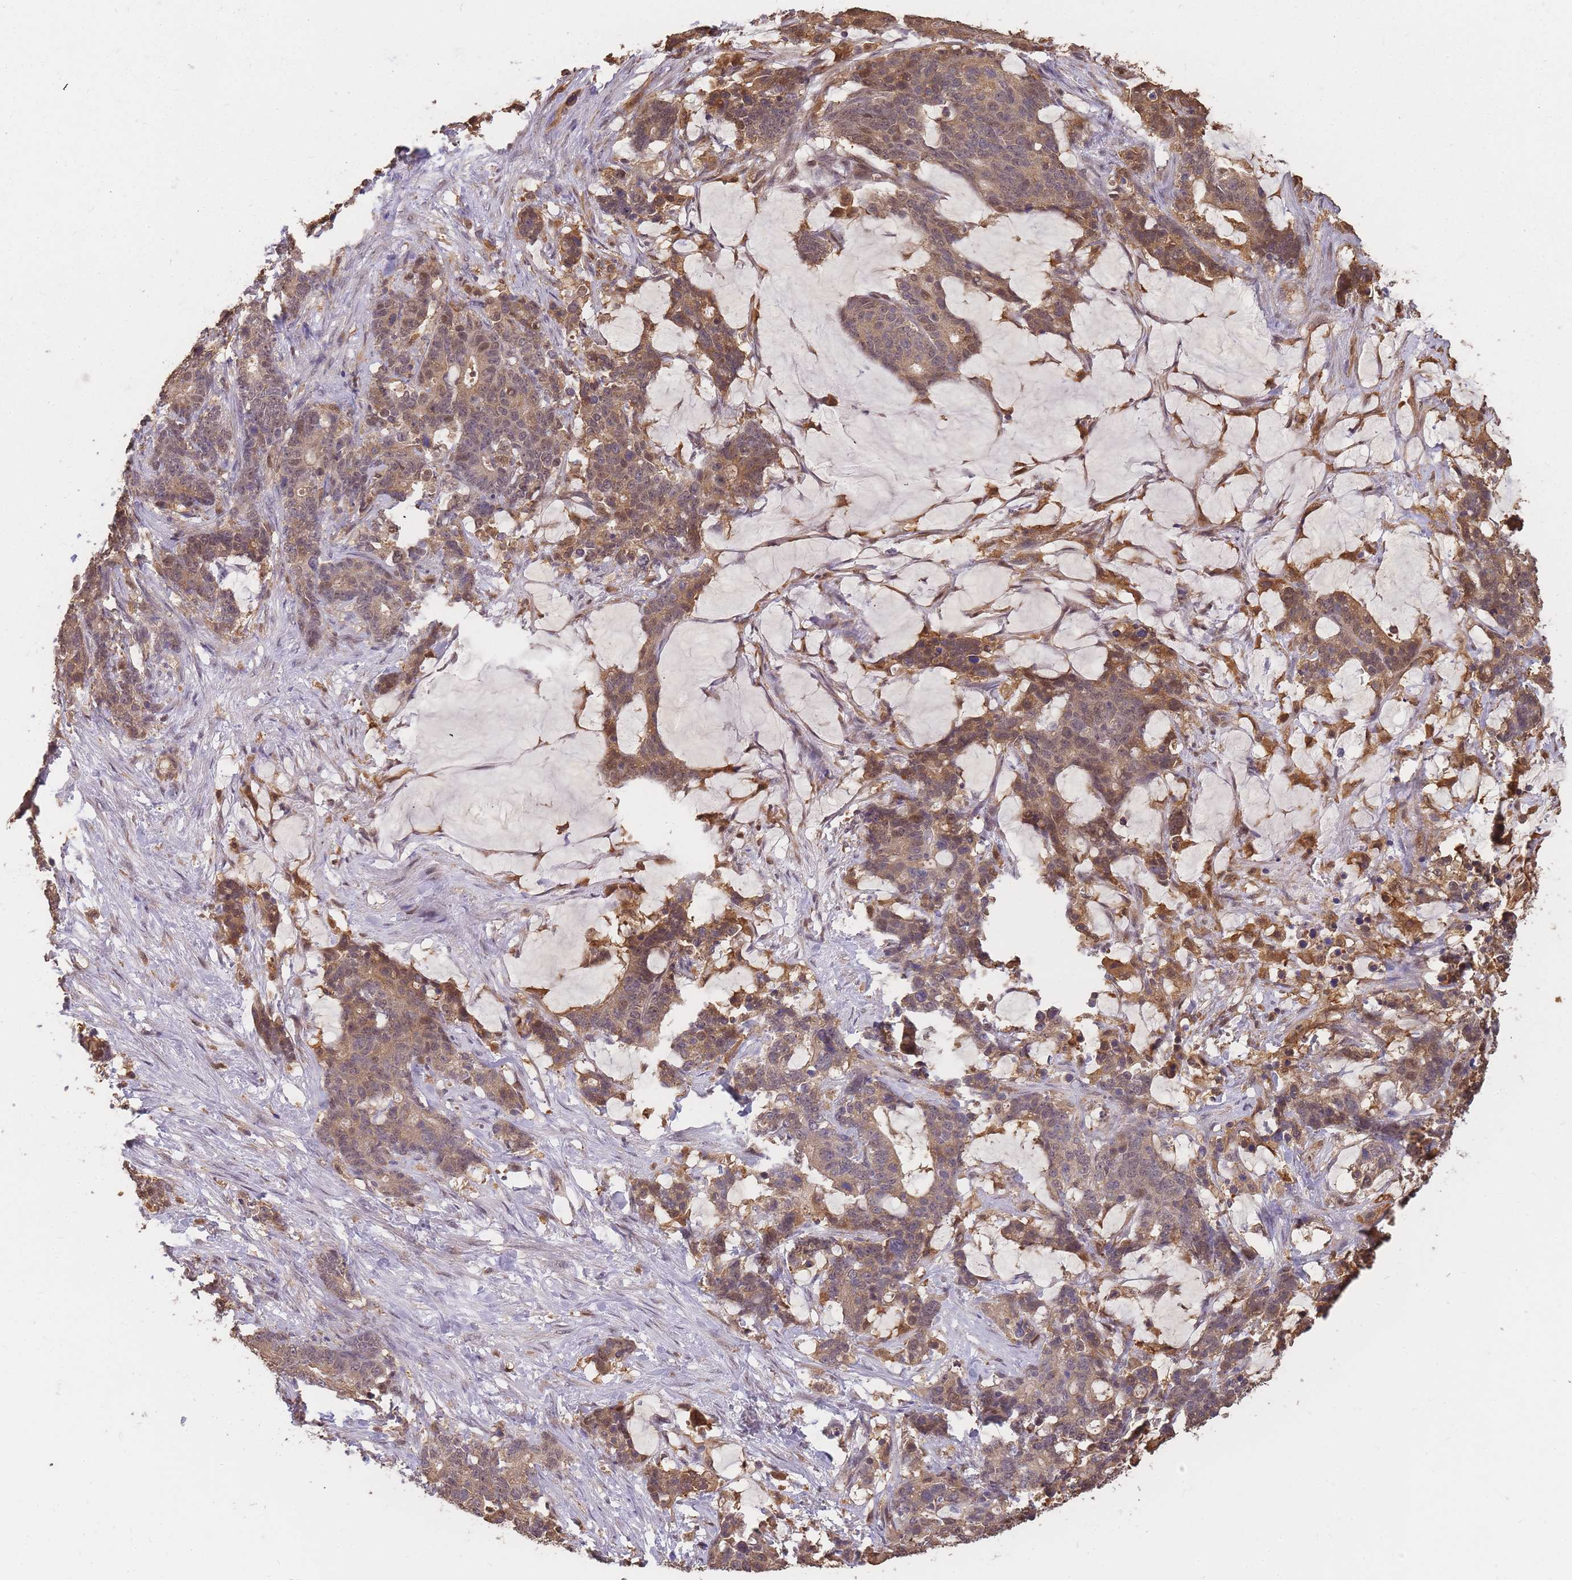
{"staining": {"intensity": "moderate", "quantity": ">75%", "location": "cytoplasmic/membranous,nuclear"}, "tissue": "stomach cancer", "cell_type": "Tumor cells", "image_type": "cancer", "snomed": [{"axis": "morphology", "description": "Normal tissue, NOS"}, {"axis": "morphology", "description": "Adenocarcinoma, NOS"}, {"axis": "topography", "description": "Stomach"}], "caption": "Stomach cancer was stained to show a protein in brown. There is medium levels of moderate cytoplasmic/membranous and nuclear staining in approximately >75% of tumor cells. The protein is stained brown, and the nuclei are stained in blue (DAB IHC with brightfield microscopy, high magnification).", "gene": "CDKN2AIPNL", "patient": {"sex": "female", "age": 64}}